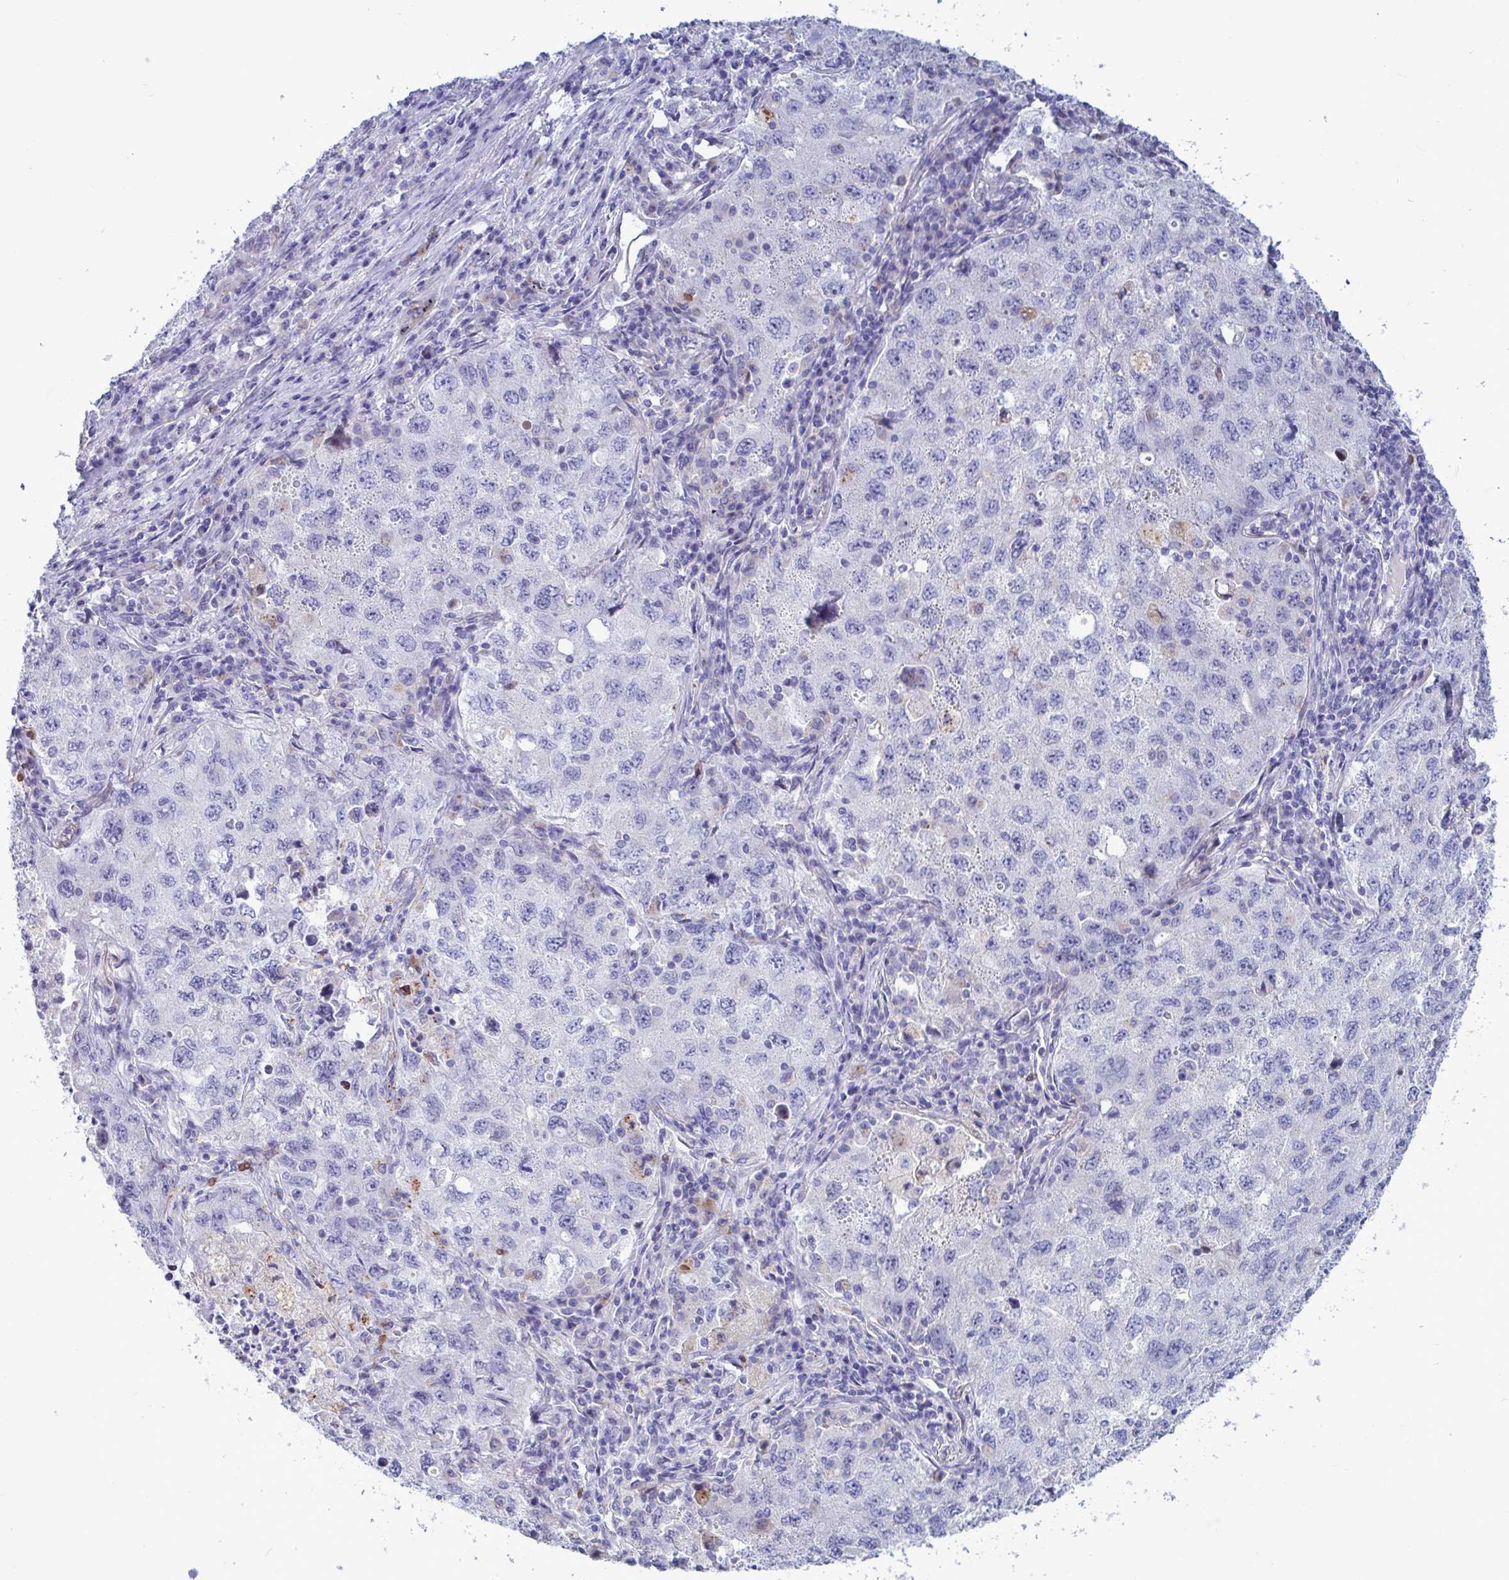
{"staining": {"intensity": "negative", "quantity": "none", "location": "none"}, "tissue": "lung cancer", "cell_type": "Tumor cells", "image_type": "cancer", "snomed": [{"axis": "morphology", "description": "Adenocarcinoma, NOS"}, {"axis": "topography", "description": "Lung"}], "caption": "Immunohistochemistry image of lung cancer (adenocarcinoma) stained for a protein (brown), which shows no staining in tumor cells.", "gene": "TAS2R38", "patient": {"sex": "female", "age": 57}}